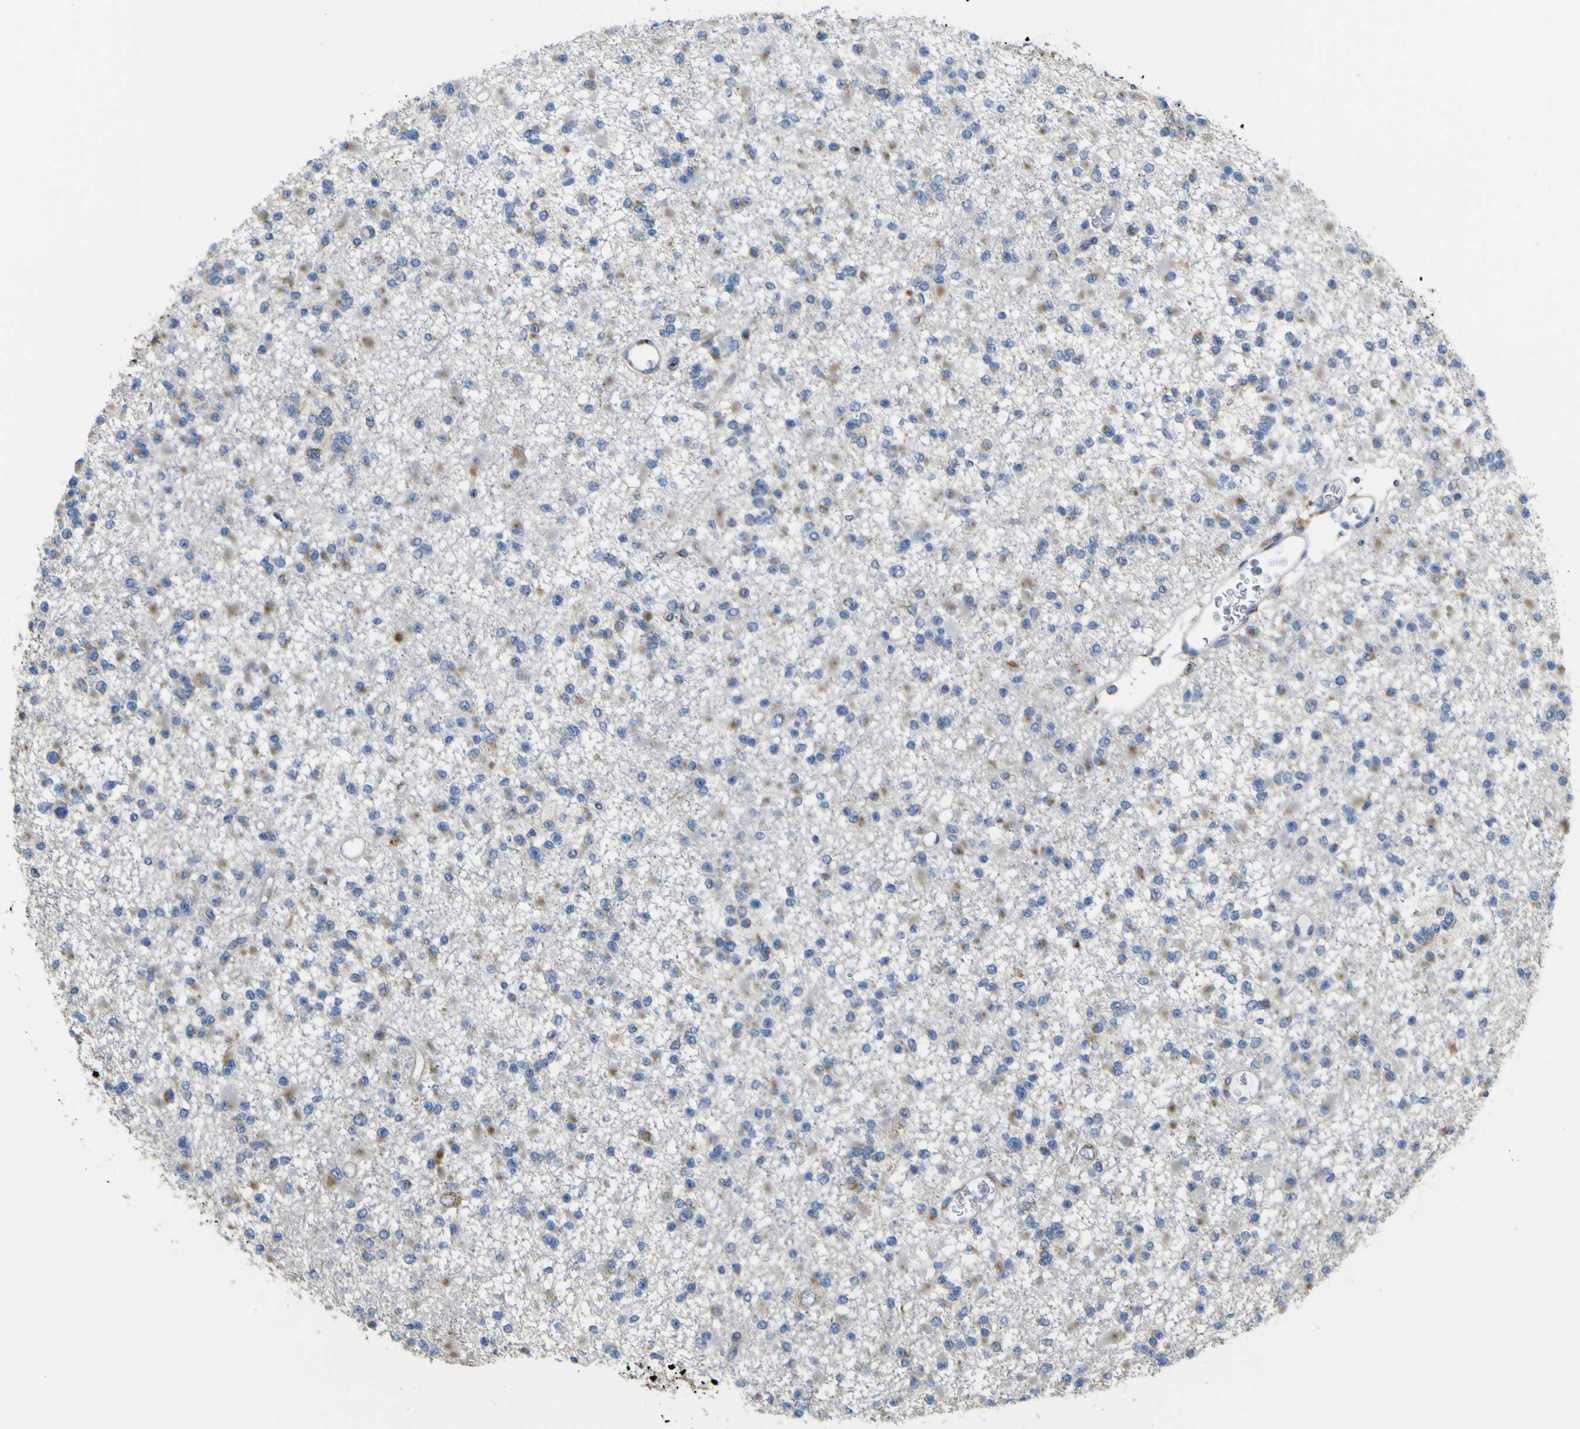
{"staining": {"intensity": "moderate", "quantity": "<25%", "location": "cytoplasmic/membranous"}, "tissue": "glioma", "cell_type": "Tumor cells", "image_type": "cancer", "snomed": [{"axis": "morphology", "description": "Glioma, malignant, Low grade"}, {"axis": "topography", "description": "Brain"}], "caption": "A brown stain labels moderate cytoplasmic/membranous staining of a protein in human glioma tumor cells.", "gene": "IGF2R", "patient": {"sex": "female", "age": 22}}